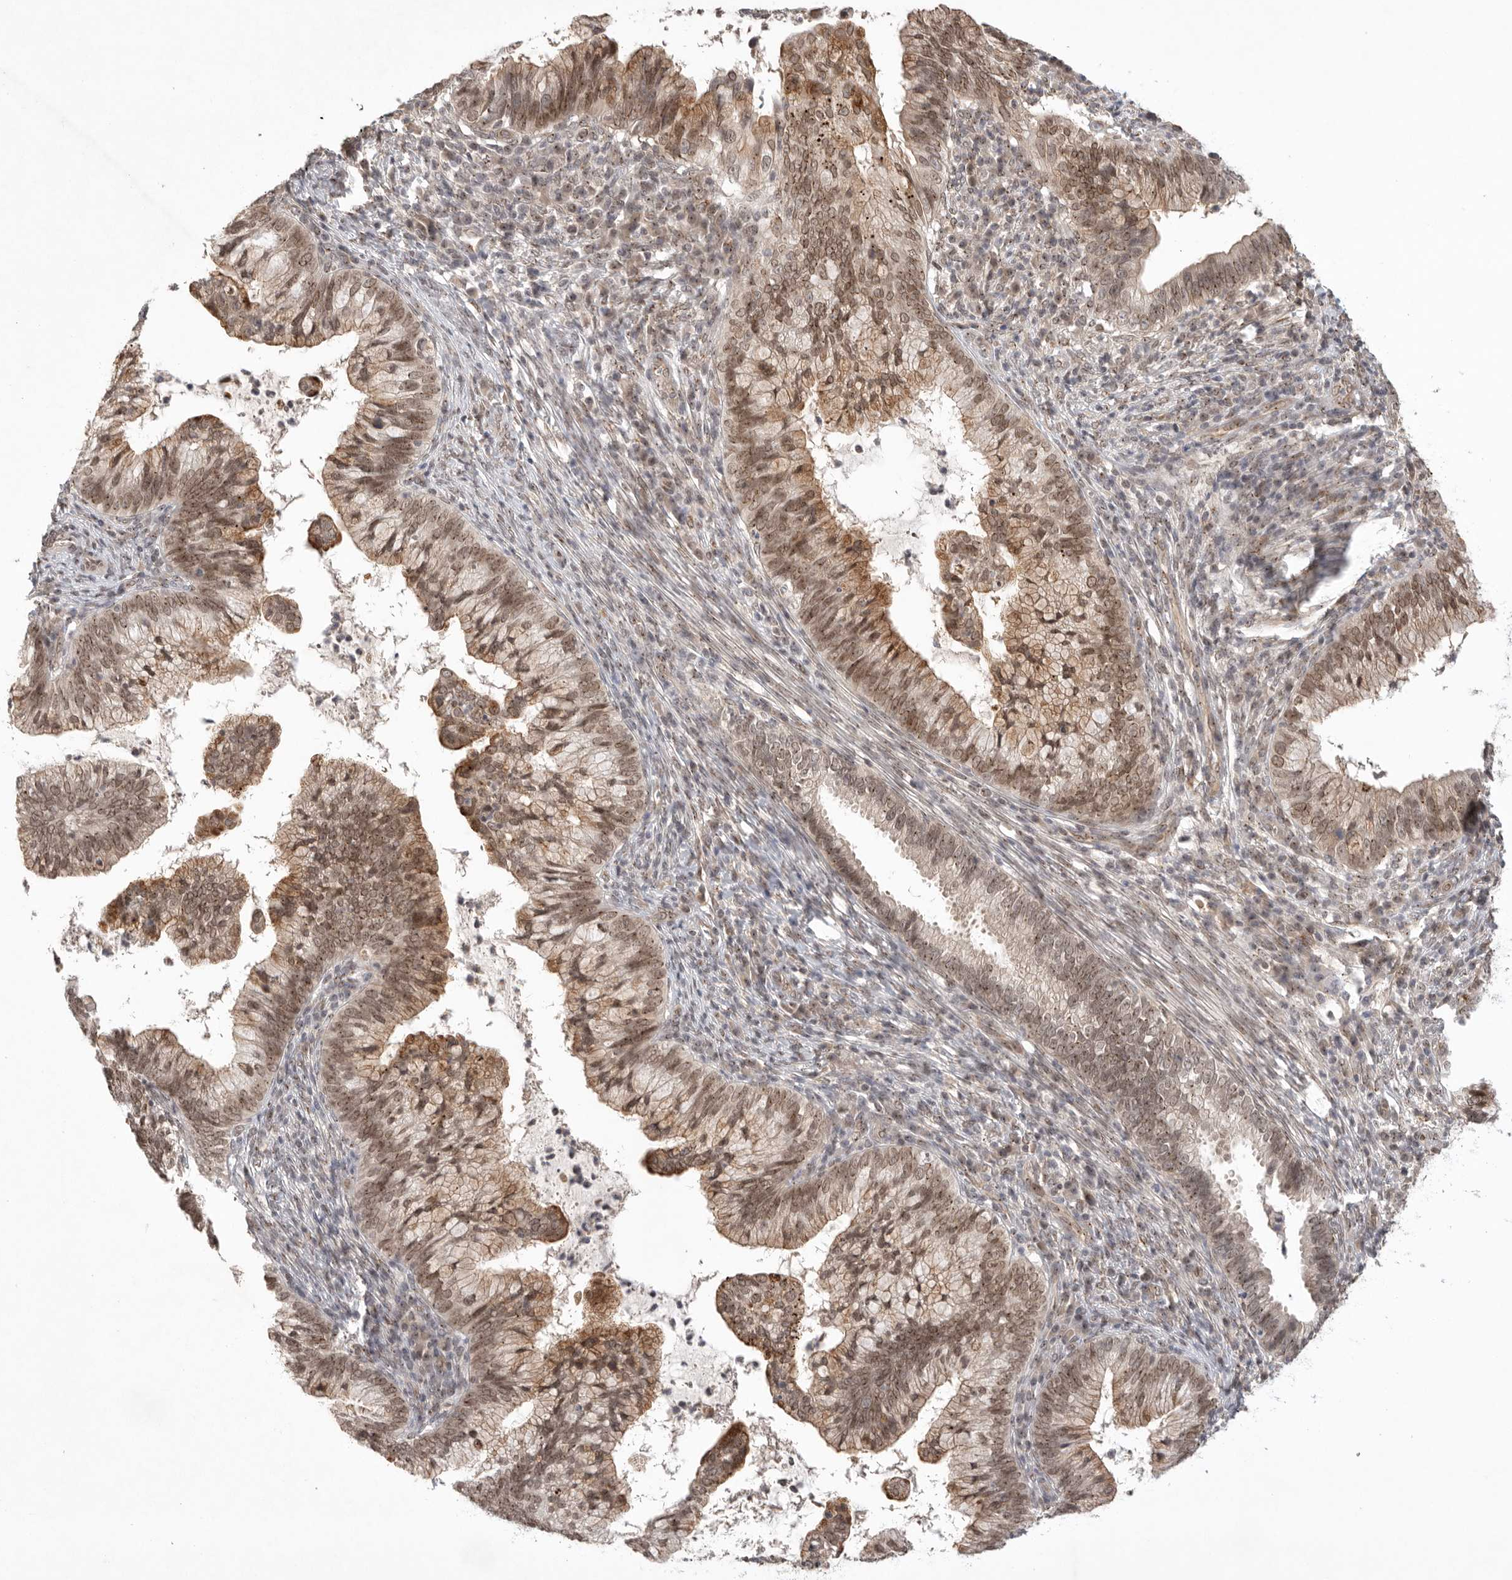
{"staining": {"intensity": "moderate", "quantity": ">75%", "location": "cytoplasmic/membranous,nuclear"}, "tissue": "cervical cancer", "cell_type": "Tumor cells", "image_type": "cancer", "snomed": [{"axis": "morphology", "description": "Adenocarcinoma, NOS"}, {"axis": "topography", "description": "Cervix"}], "caption": "Tumor cells demonstrate moderate cytoplasmic/membranous and nuclear staining in approximately >75% of cells in cervical cancer. (IHC, brightfield microscopy, high magnification).", "gene": "LEMD3", "patient": {"sex": "female", "age": 36}}